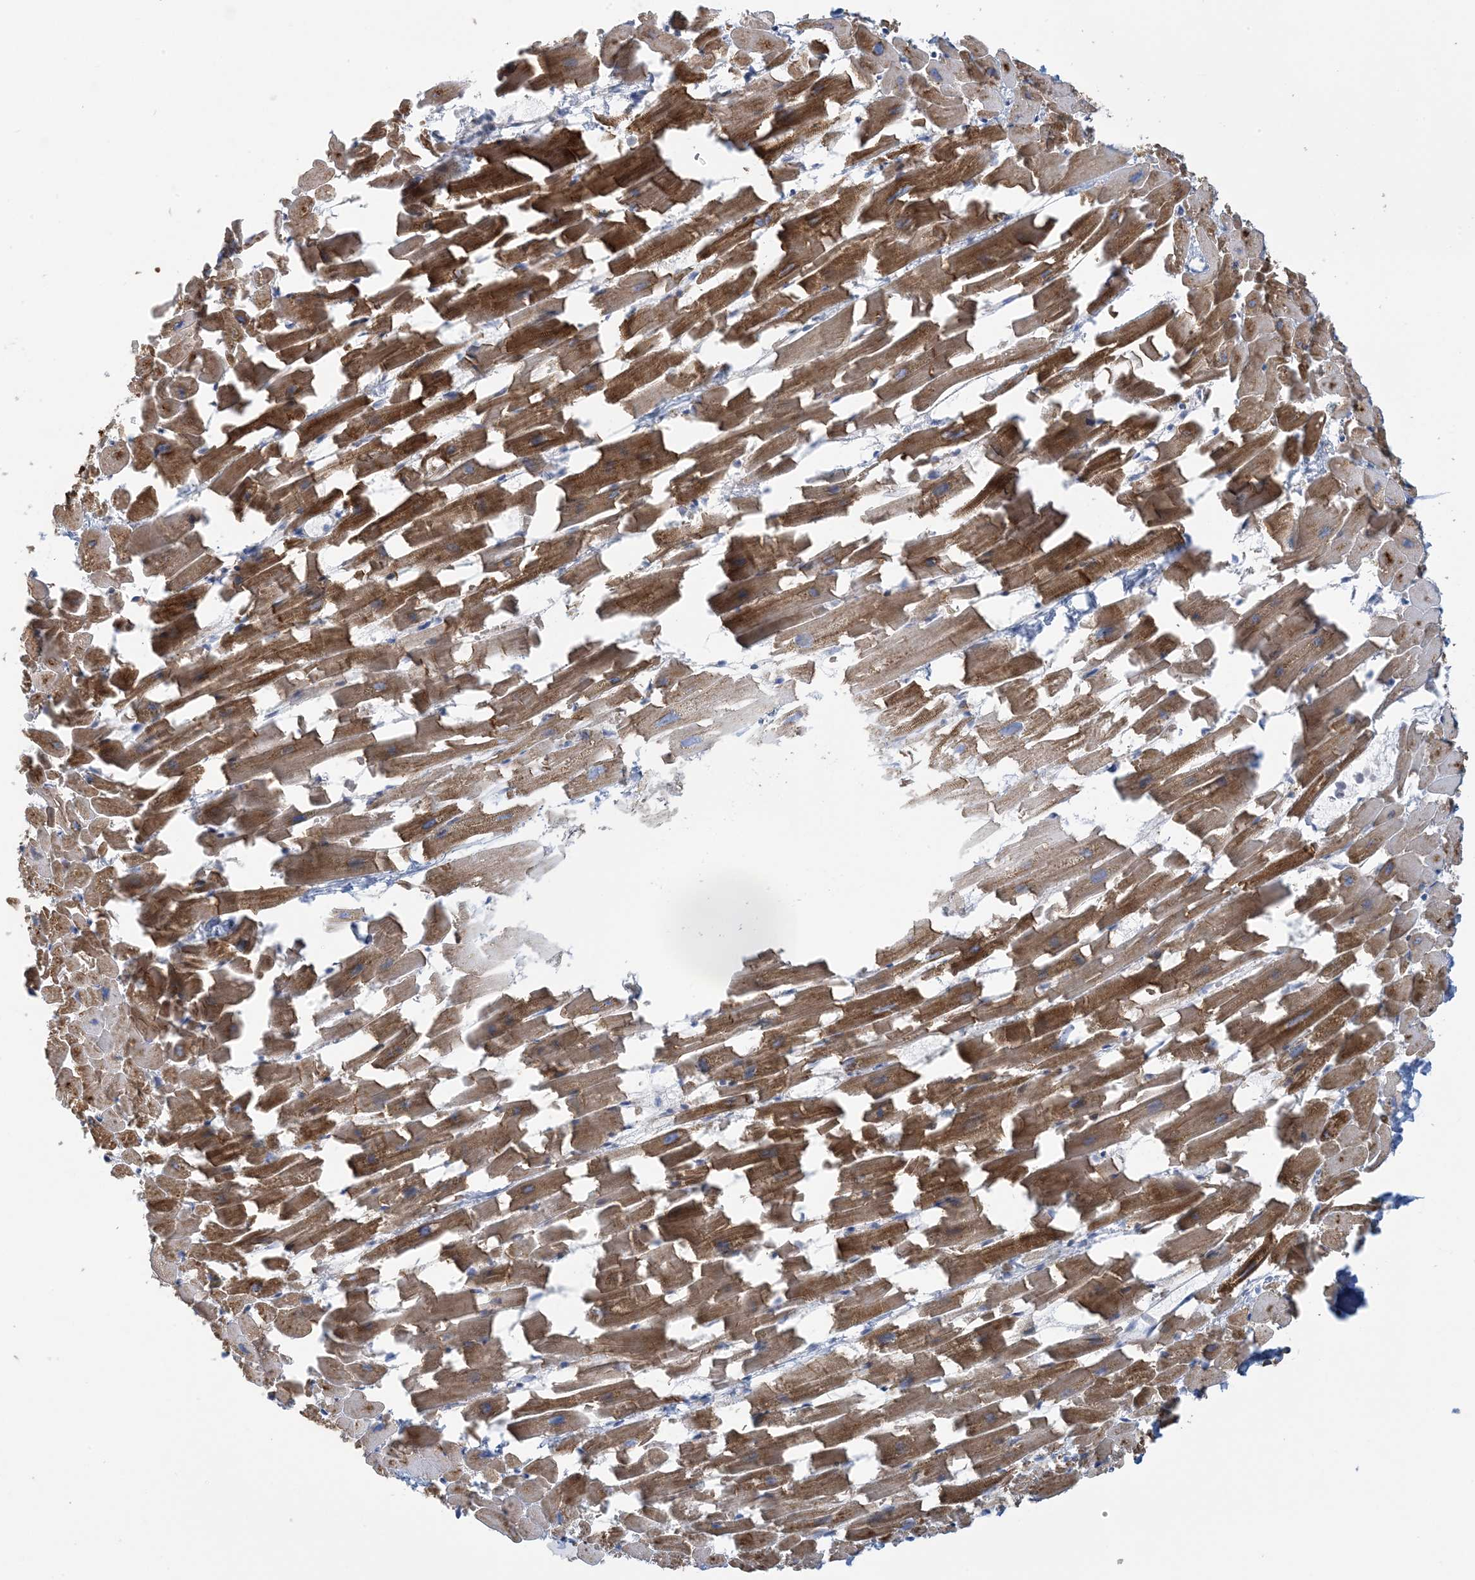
{"staining": {"intensity": "strong", "quantity": ">75%", "location": "cytoplasmic/membranous"}, "tissue": "heart muscle", "cell_type": "Cardiomyocytes", "image_type": "normal", "snomed": [{"axis": "morphology", "description": "Normal tissue, NOS"}, {"axis": "topography", "description": "Heart"}], "caption": "Immunohistochemistry (IHC) staining of benign heart muscle, which exhibits high levels of strong cytoplasmic/membranous staining in about >75% of cardiomyocytes indicating strong cytoplasmic/membranous protein expression. The staining was performed using DAB (brown) for protein detection and nuclei were counterstained in hematoxylin (blue).", "gene": "CALHM5", "patient": {"sex": "female", "age": 64}}